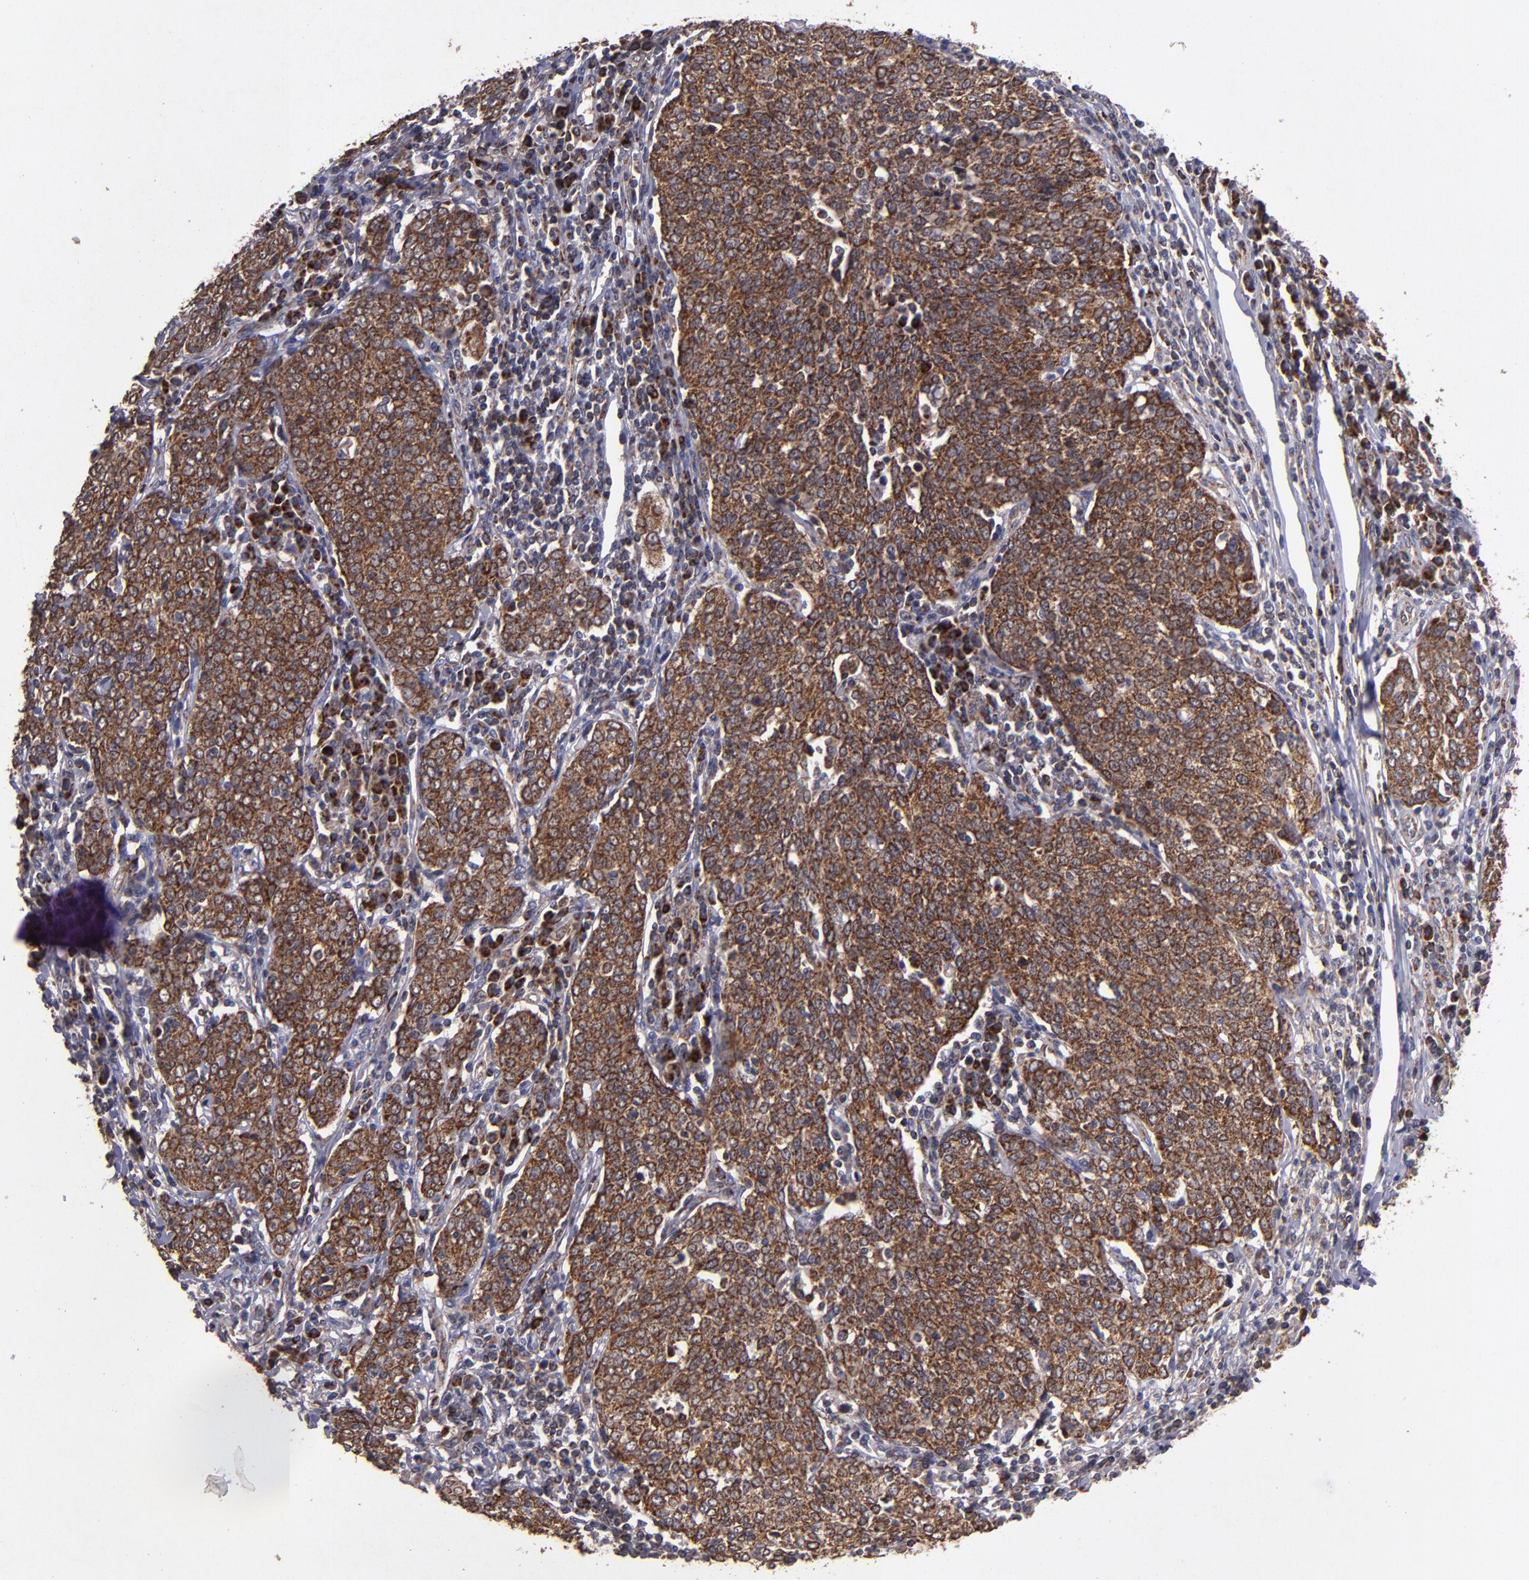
{"staining": {"intensity": "strong", "quantity": ">75%", "location": "cytoplasmic/membranous"}, "tissue": "cervical cancer", "cell_type": "Tumor cells", "image_type": "cancer", "snomed": [{"axis": "morphology", "description": "Squamous cell carcinoma, NOS"}, {"axis": "topography", "description": "Cervix"}], "caption": "Immunohistochemical staining of human cervical squamous cell carcinoma exhibits strong cytoplasmic/membranous protein expression in about >75% of tumor cells.", "gene": "TIMM9", "patient": {"sex": "female", "age": 40}}